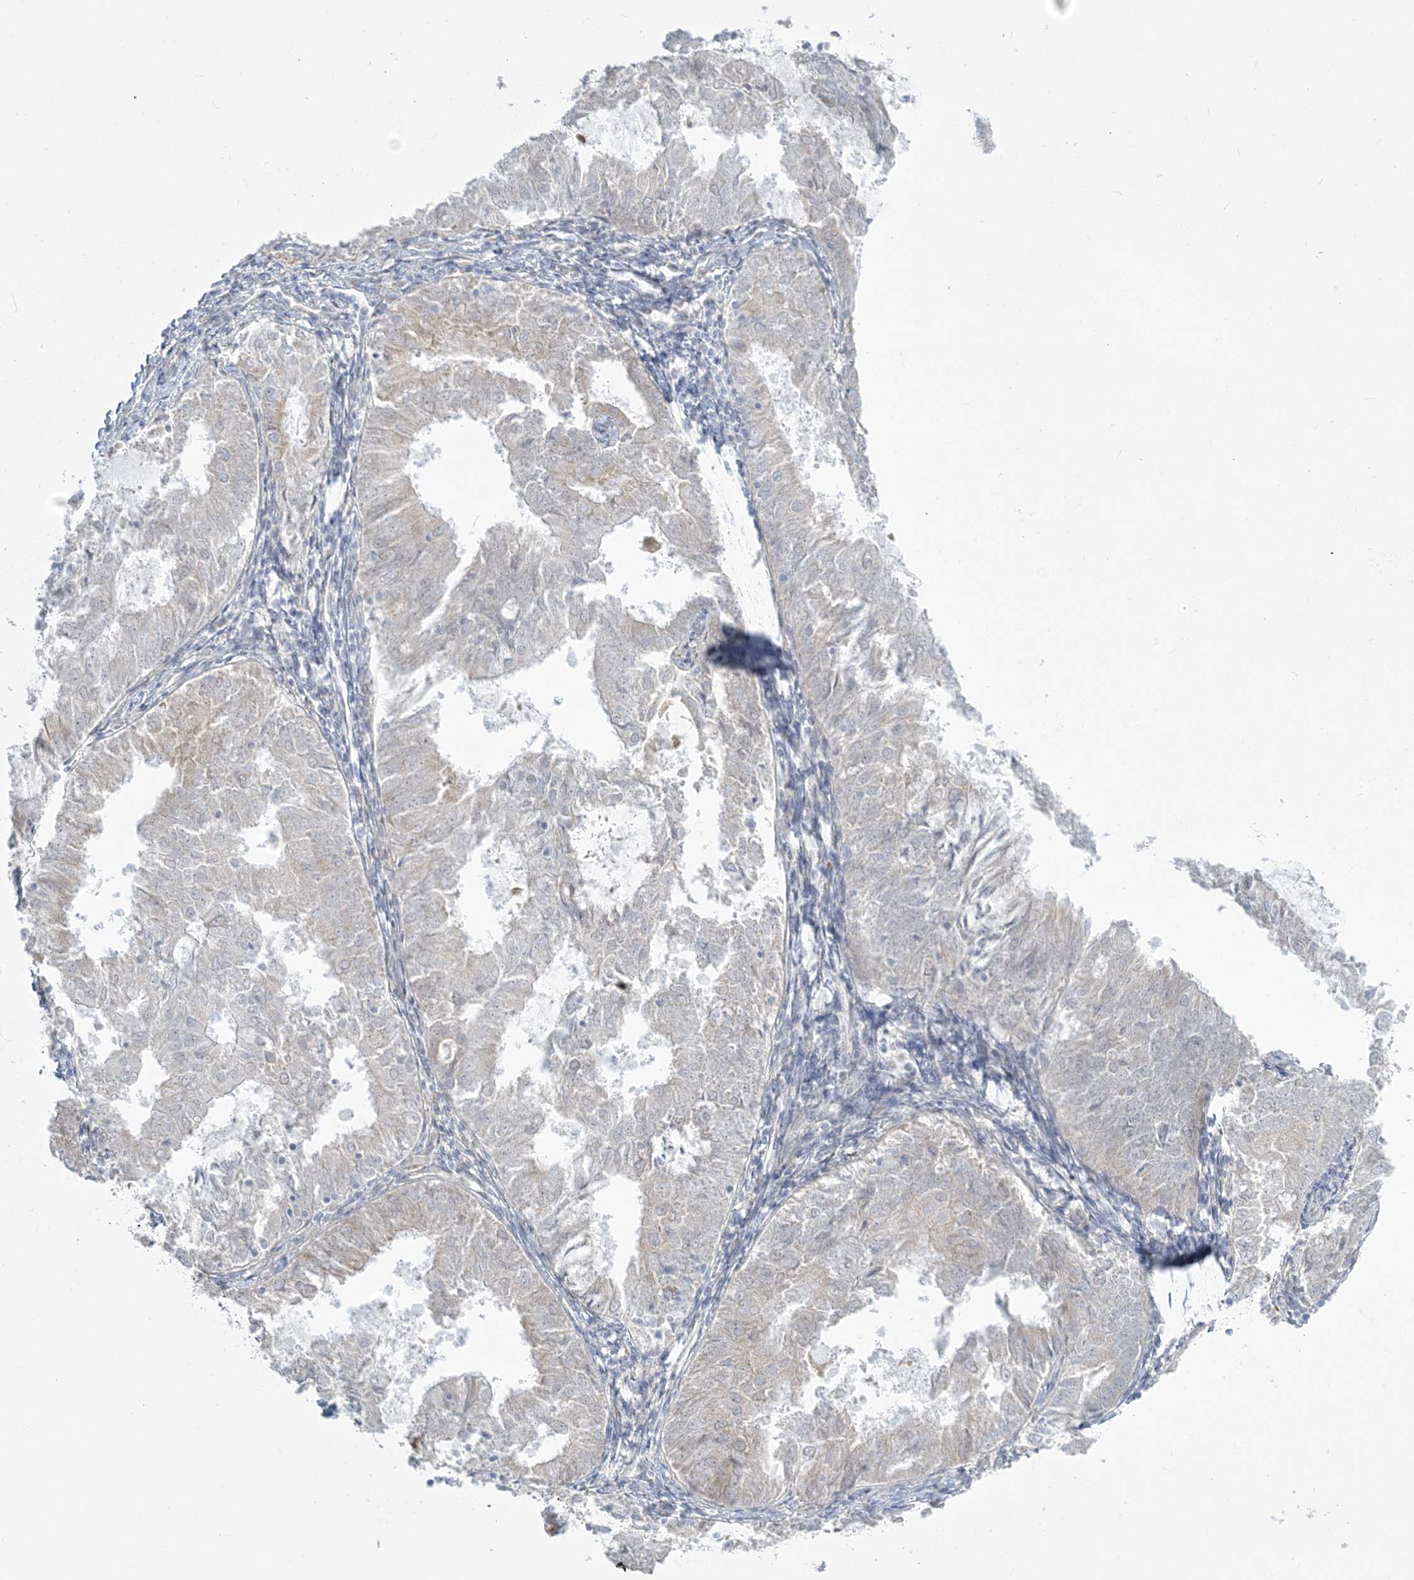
{"staining": {"intensity": "moderate", "quantity": "<25%", "location": "cytoplasmic/membranous"}, "tissue": "endometrial cancer", "cell_type": "Tumor cells", "image_type": "cancer", "snomed": [{"axis": "morphology", "description": "Adenocarcinoma, NOS"}, {"axis": "topography", "description": "Endometrium"}], "caption": "Immunohistochemistry (DAB) staining of human endometrial cancer (adenocarcinoma) exhibits moderate cytoplasmic/membranous protein staining in about <25% of tumor cells.", "gene": "ZC3H6", "patient": {"sex": "female", "age": 57}}